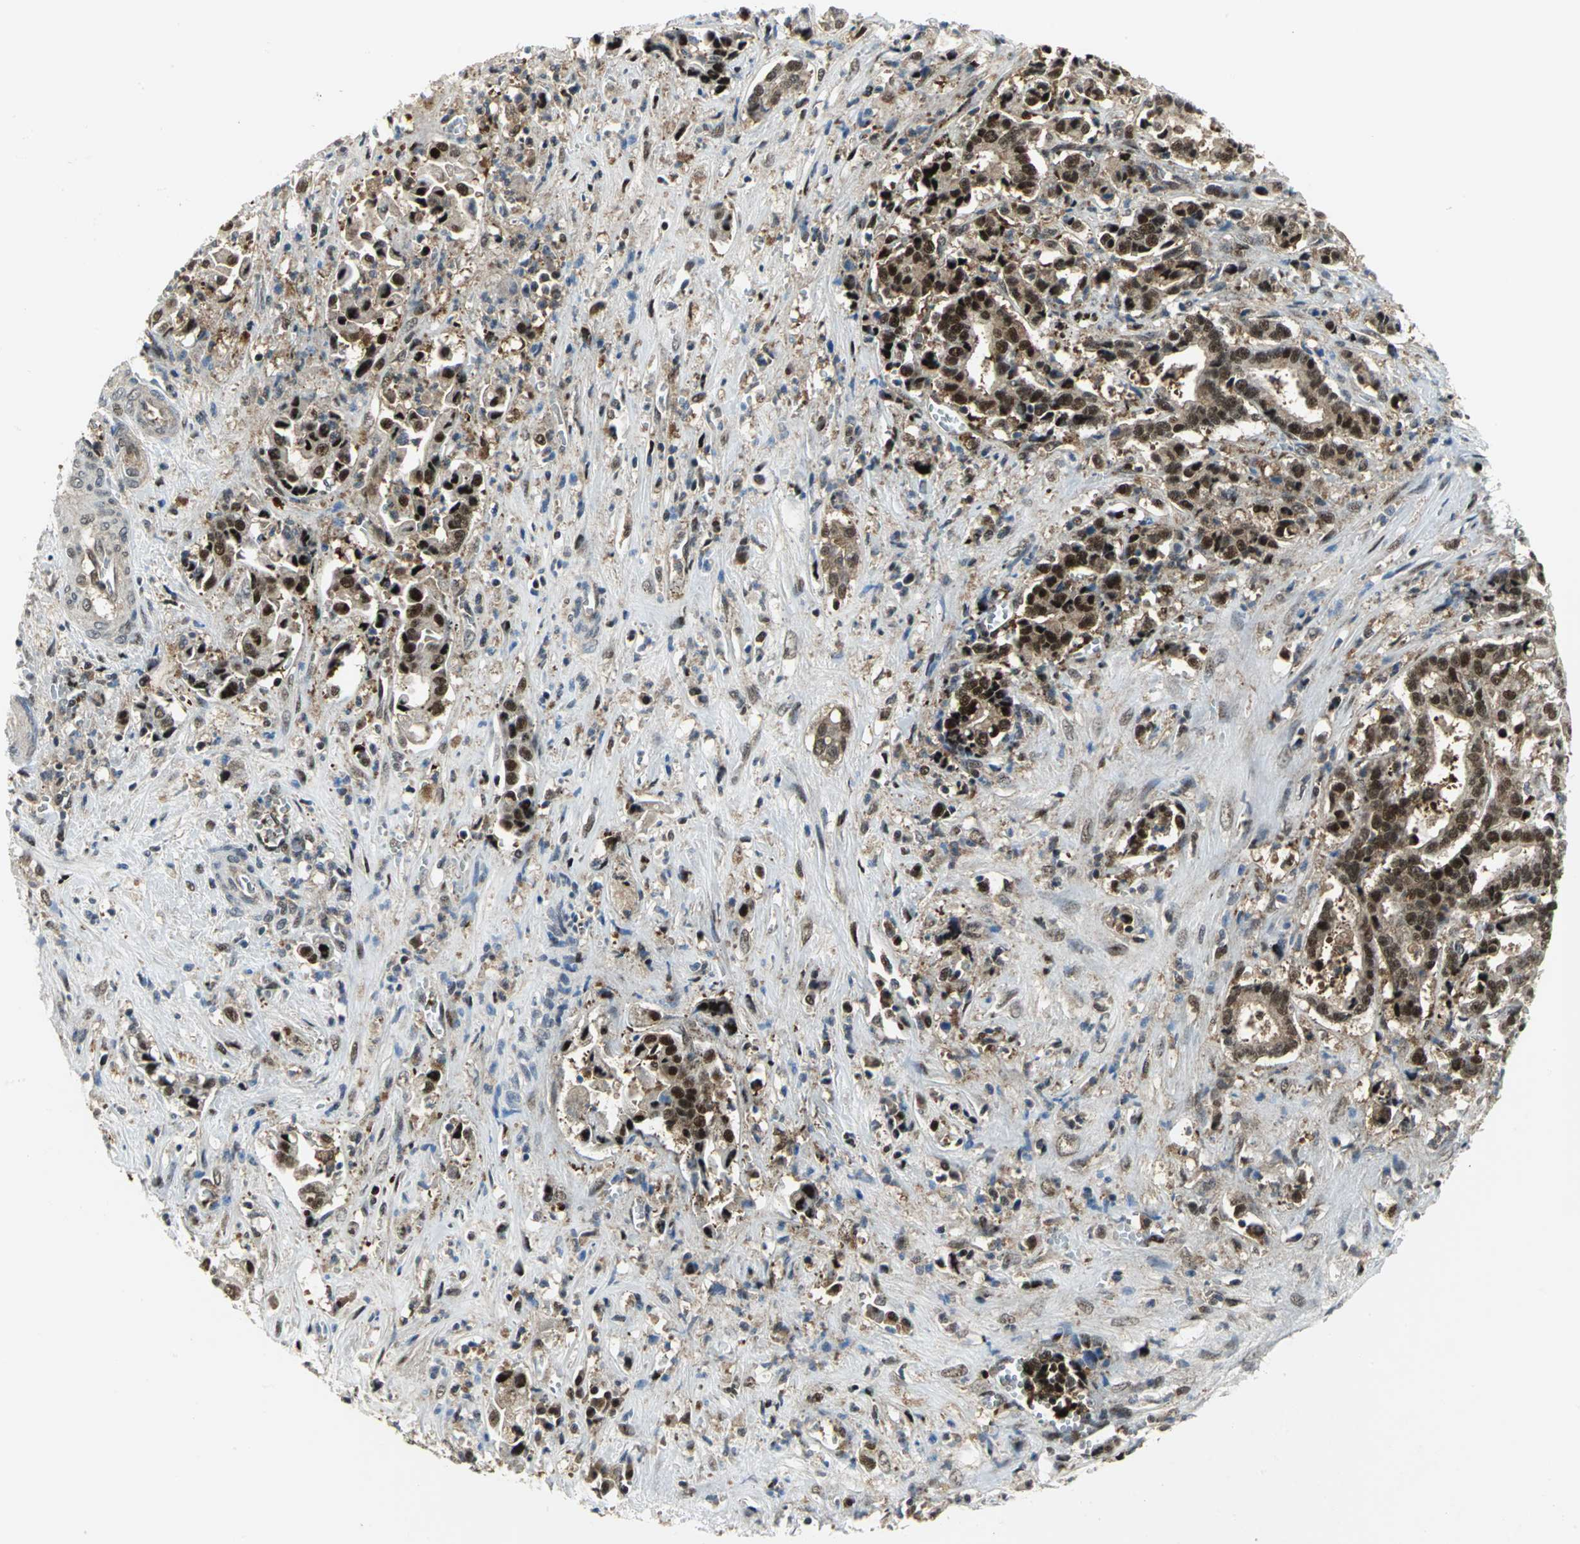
{"staining": {"intensity": "strong", "quantity": ">75%", "location": "cytoplasmic/membranous"}, "tissue": "liver cancer", "cell_type": "Tumor cells", "image_type": "cancer", "snomed": [{"axis": "morphology", "description": "Cholangiocarcinoma"}, {"axis": "topography", "description": "Liver"}], "caption": "Human liver cancer (cholangiocarcinoma) stained for a protein (brown) reveals strong cytoplasmic/membranous positive staining in about >75% of tumor cells.", "gene": "PSMA4", "patient": {"sex": "male", "age": 57}}